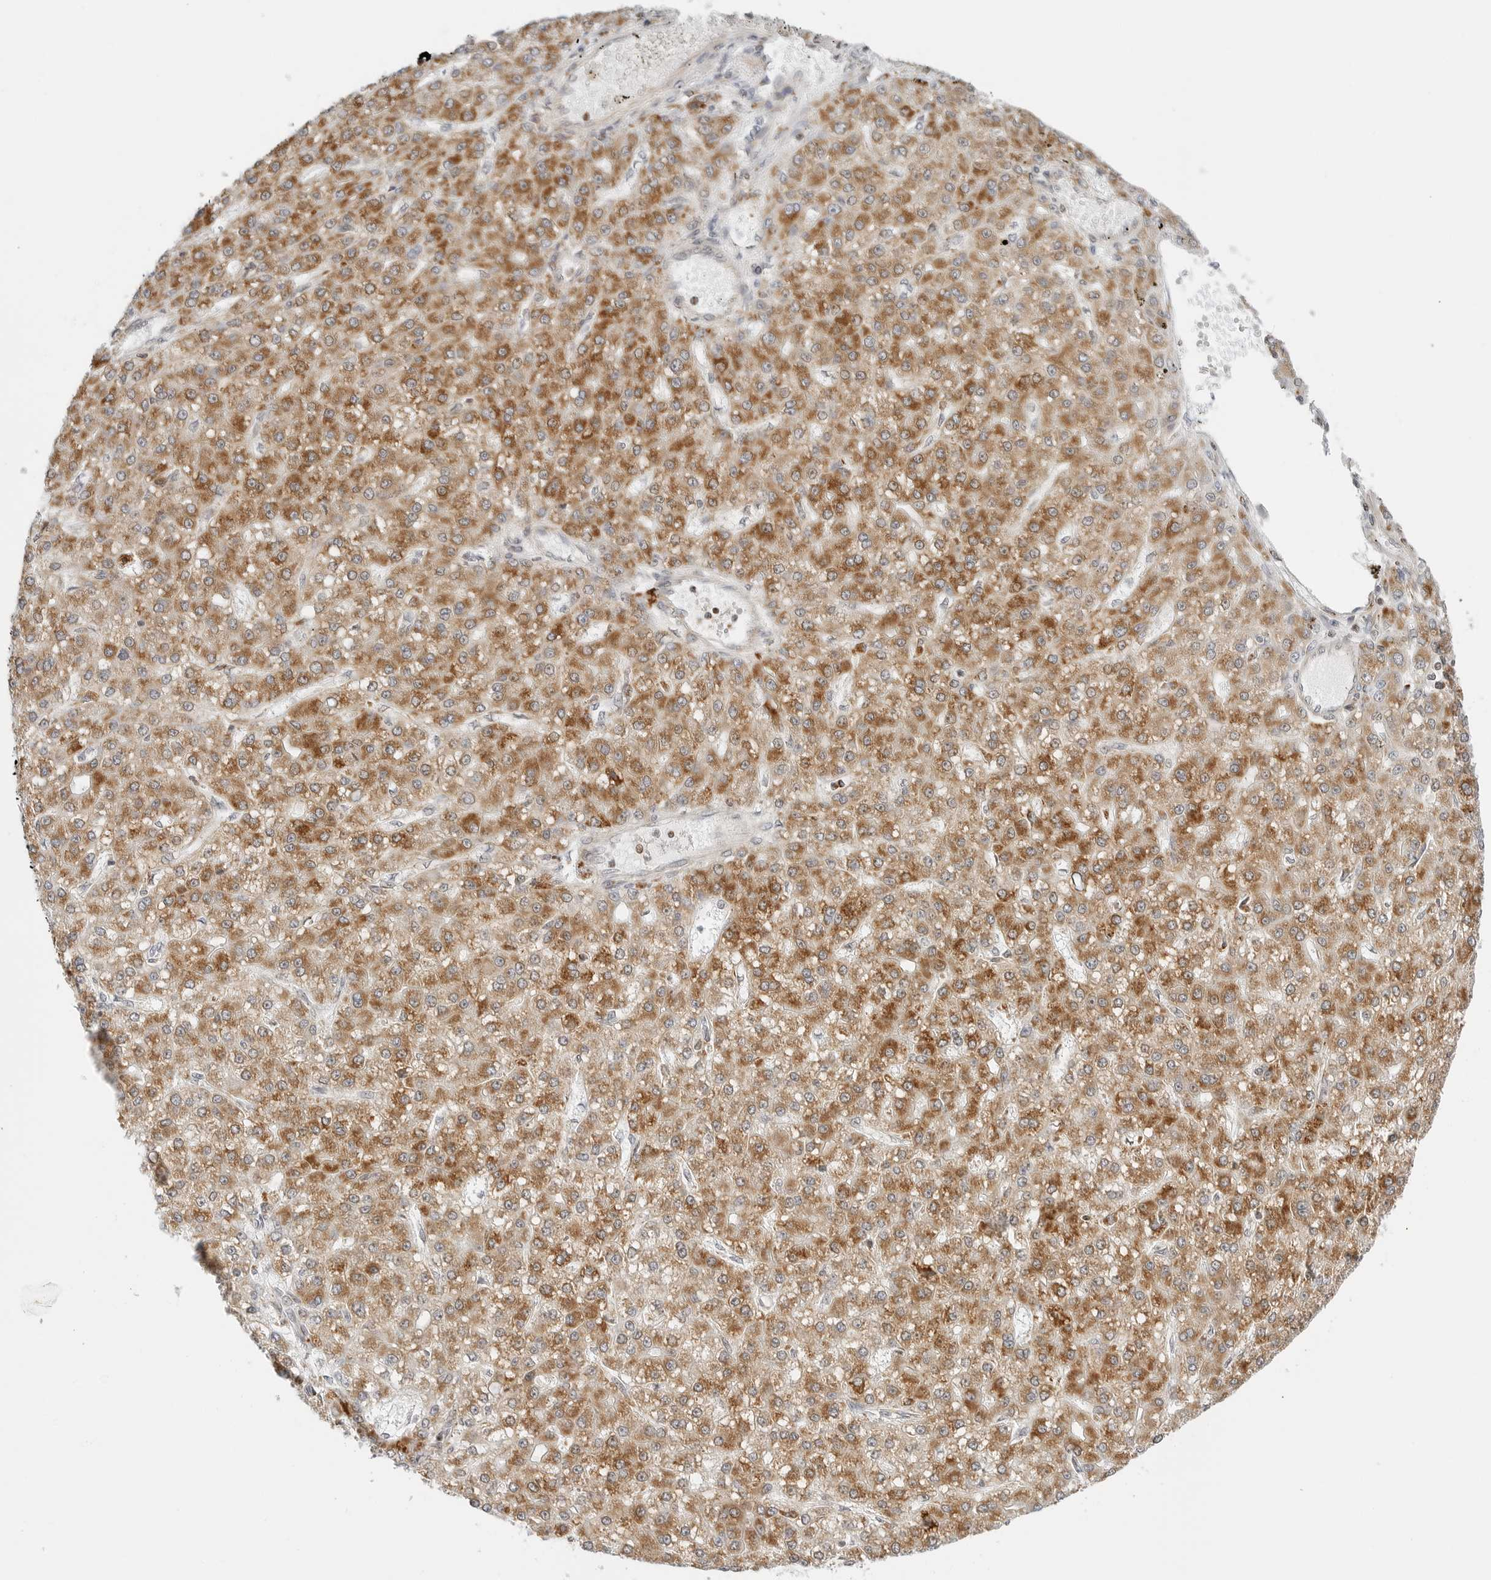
{"staining": {"intensity": "moderate", "quantity": ">75%", "location": "cytoplasmic/membranous"}, "tissue": "liver cancer", "cell_type": "Tumor cells", "image_type": "cancer", "snomed": [{"axis": "morphology", "description": "Carcinoma, Hepatocellular, NOS"}, {"axis": "topography", "description": "Liver"}], "caption": "The immunohistochemical stain highlights moderate cytoplasmic/membranous staining in tumor cells of liver cancer (hepatocellular carcinoma) tissue.", "gene": "DYRK4", "patient": {"sex": "male", "age": 67}}